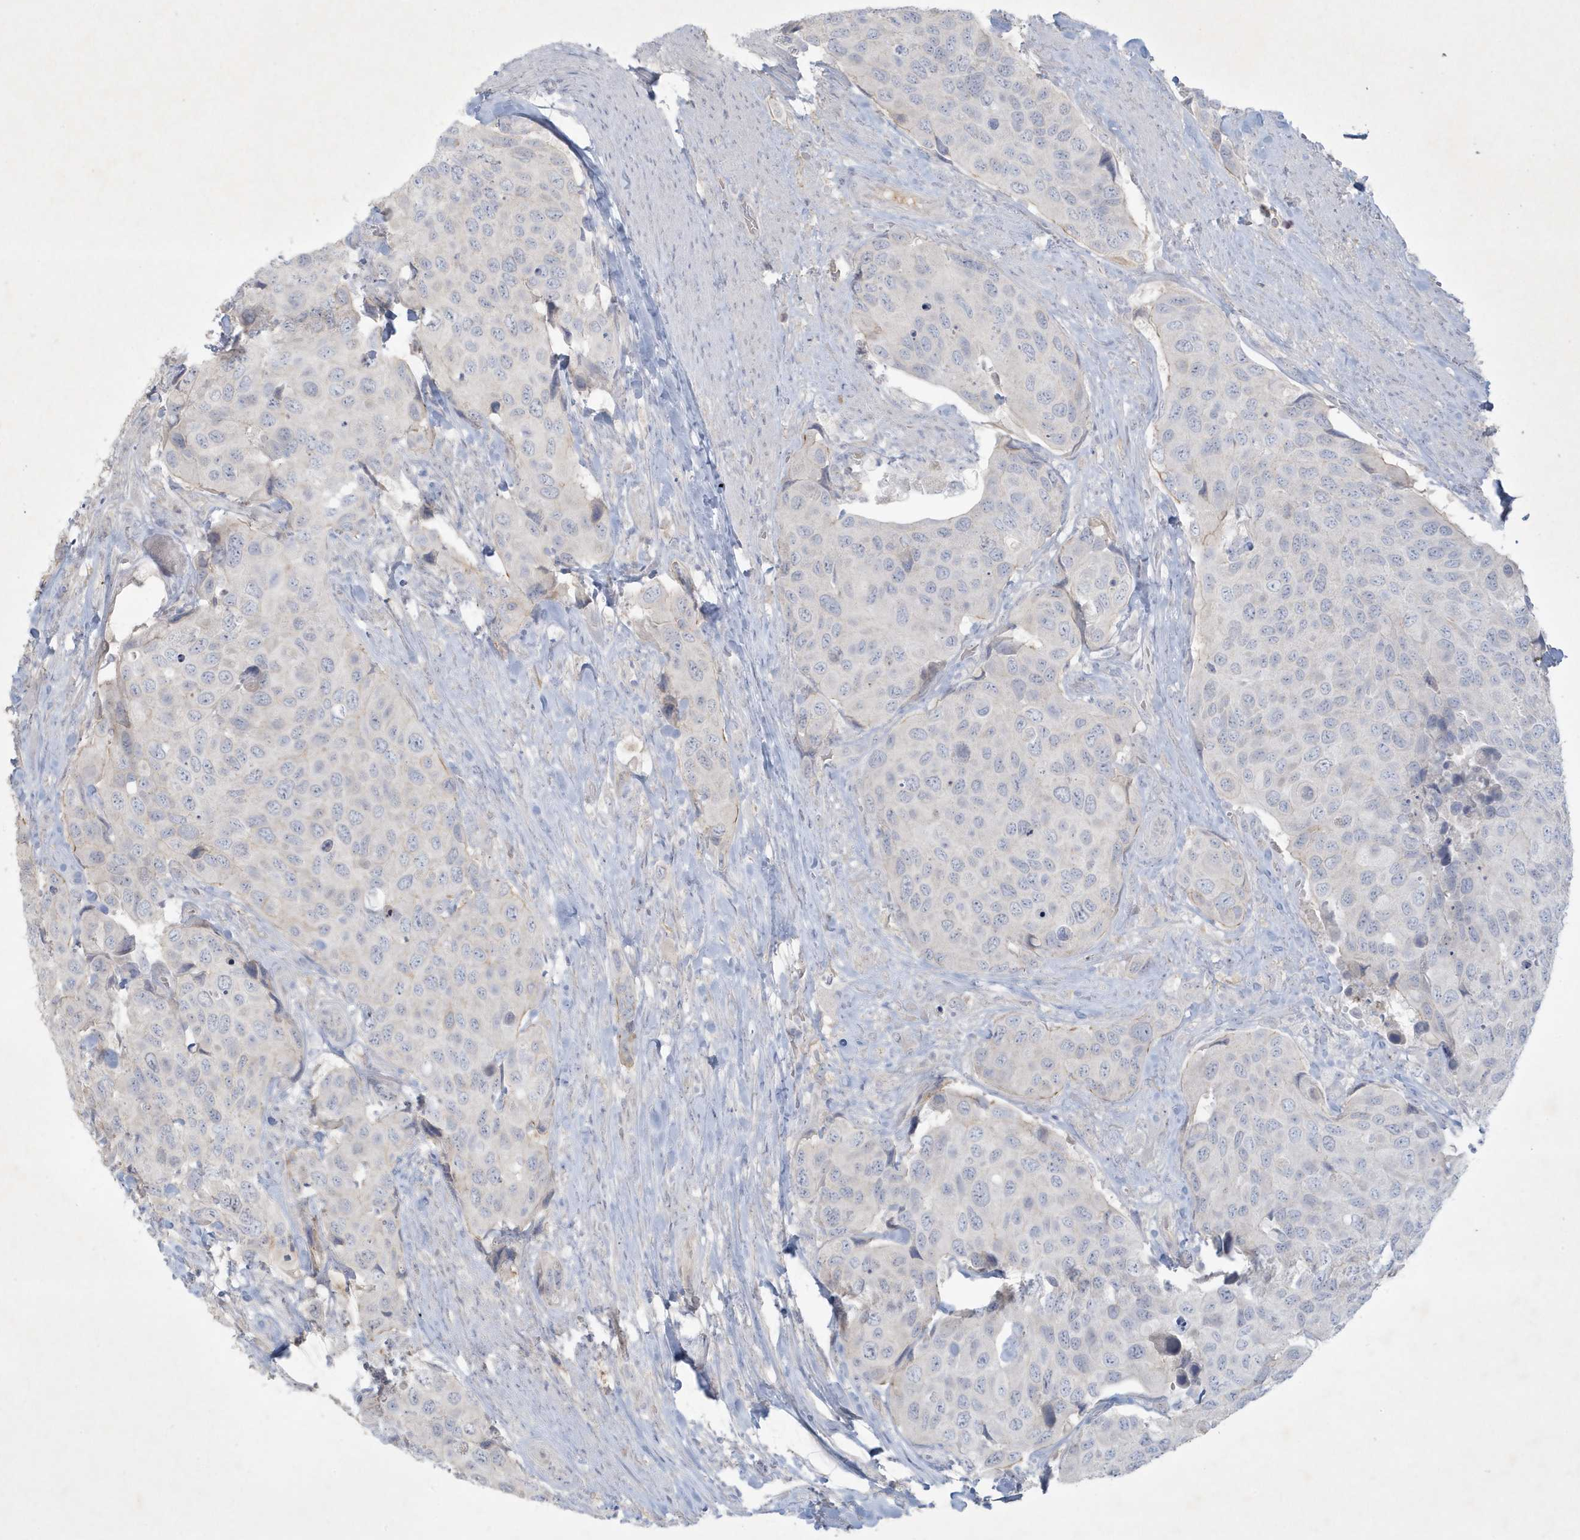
{"staining": {"intensity": "negative", "quantity": "none", "location": "none"}, "tissue": "urothelial cancer", "cell_type": "Tumor cells", "image_type": "cancer", "snomed": [{"axis": "morphology", "description": "Urothelial carcinoma, High grade"}, {"axis": "topography", "description": "Urinary bladder"}], "caption": "A high-resolution histopathology image shows IHC staining of urothelial cancer, which reveals no significant expression in tumor cells.", "gene": "CCDC24", "patient": {"sex": "male", "age": 74}}